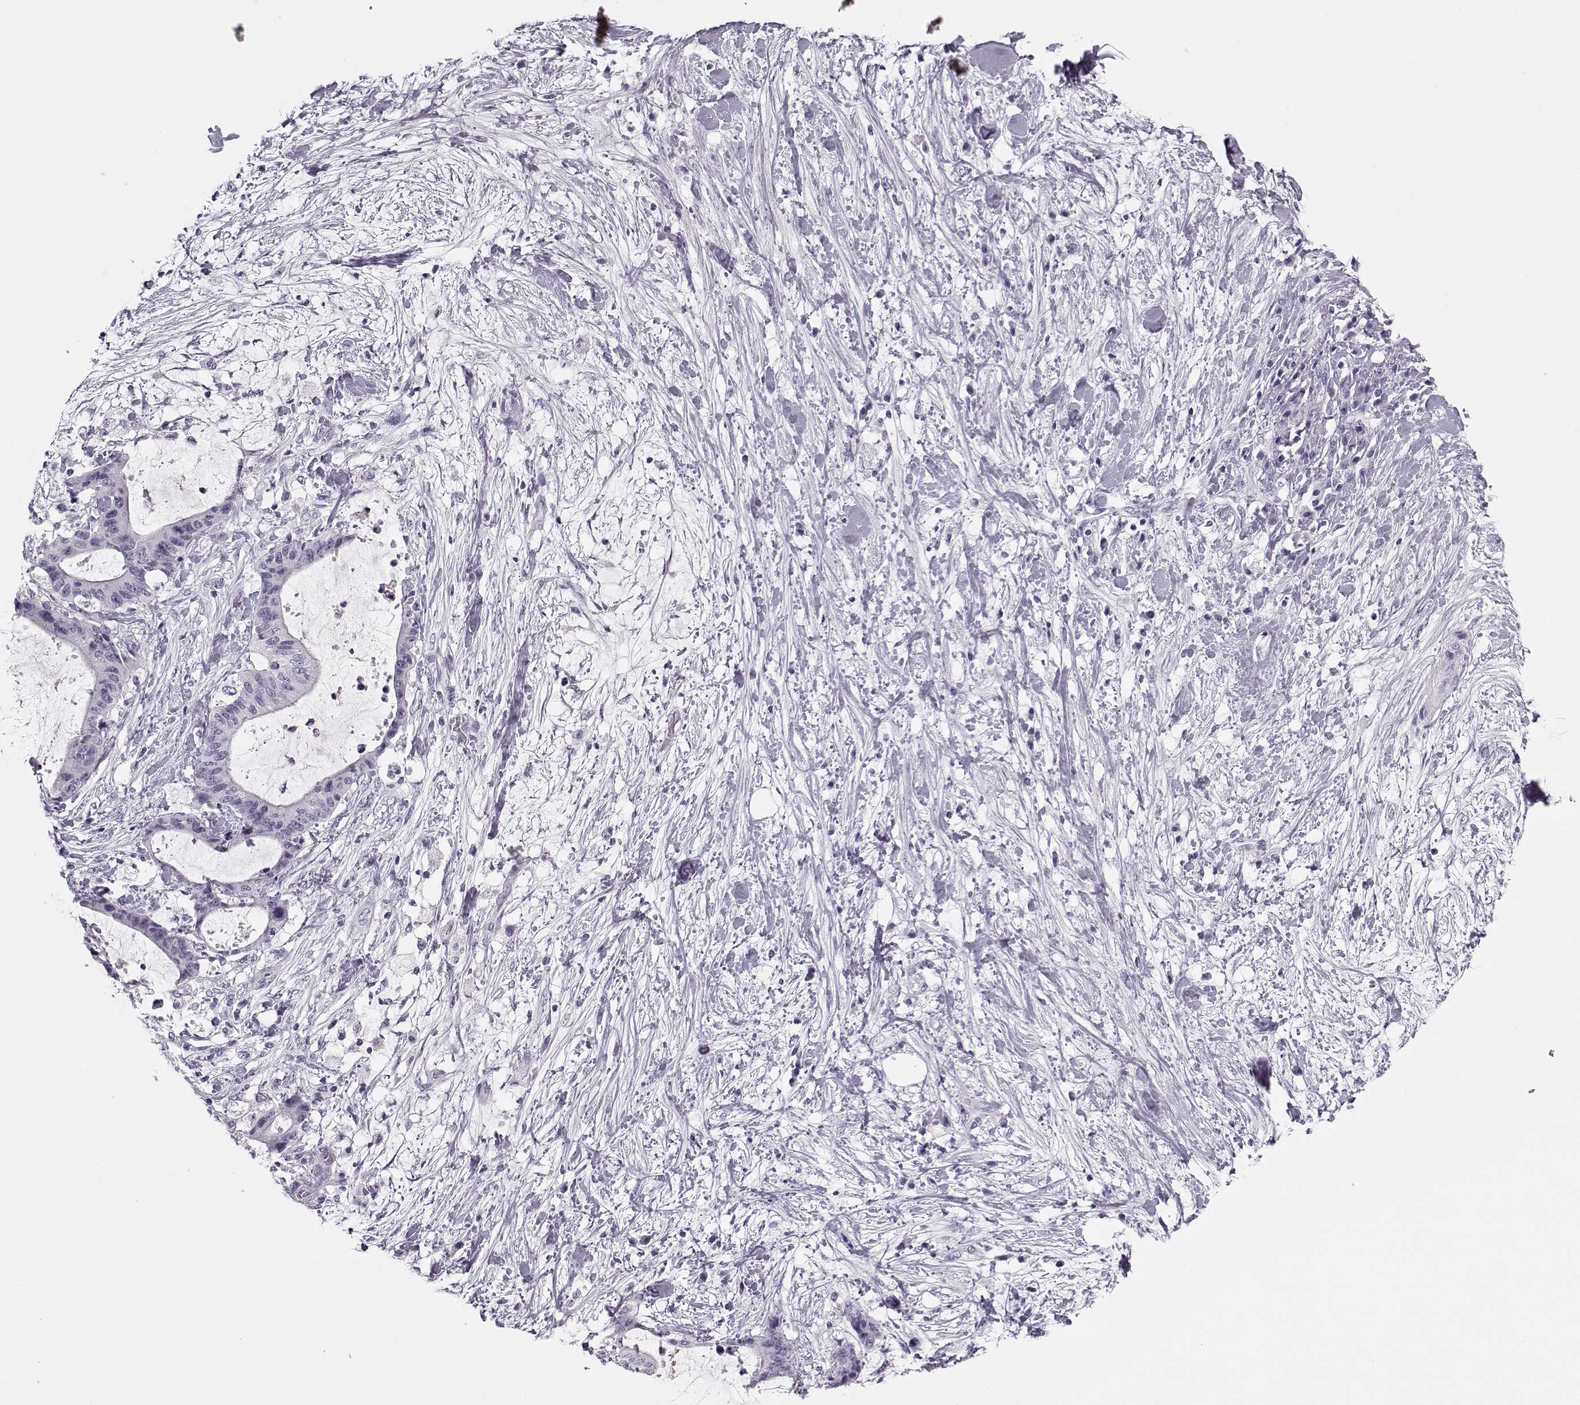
{"staining": {"intensity": "negative", "quantity": "none", "location": "none"}, "tissue": "liver cancer", "cell_type": "Tumor cells", "image_type": "cancer", "snomed": [{"axis": "morphology", "description": "Cholangiocarcinoma"}, {"axis": "topography", "description": "Liver"}], "caption": "Histopathology image shows no significant protein staining in tumor cells of liver cancer (cholangiocarcinoma).", "gene": "PNMT", "patient": {"sex": "female", "age": 73}}